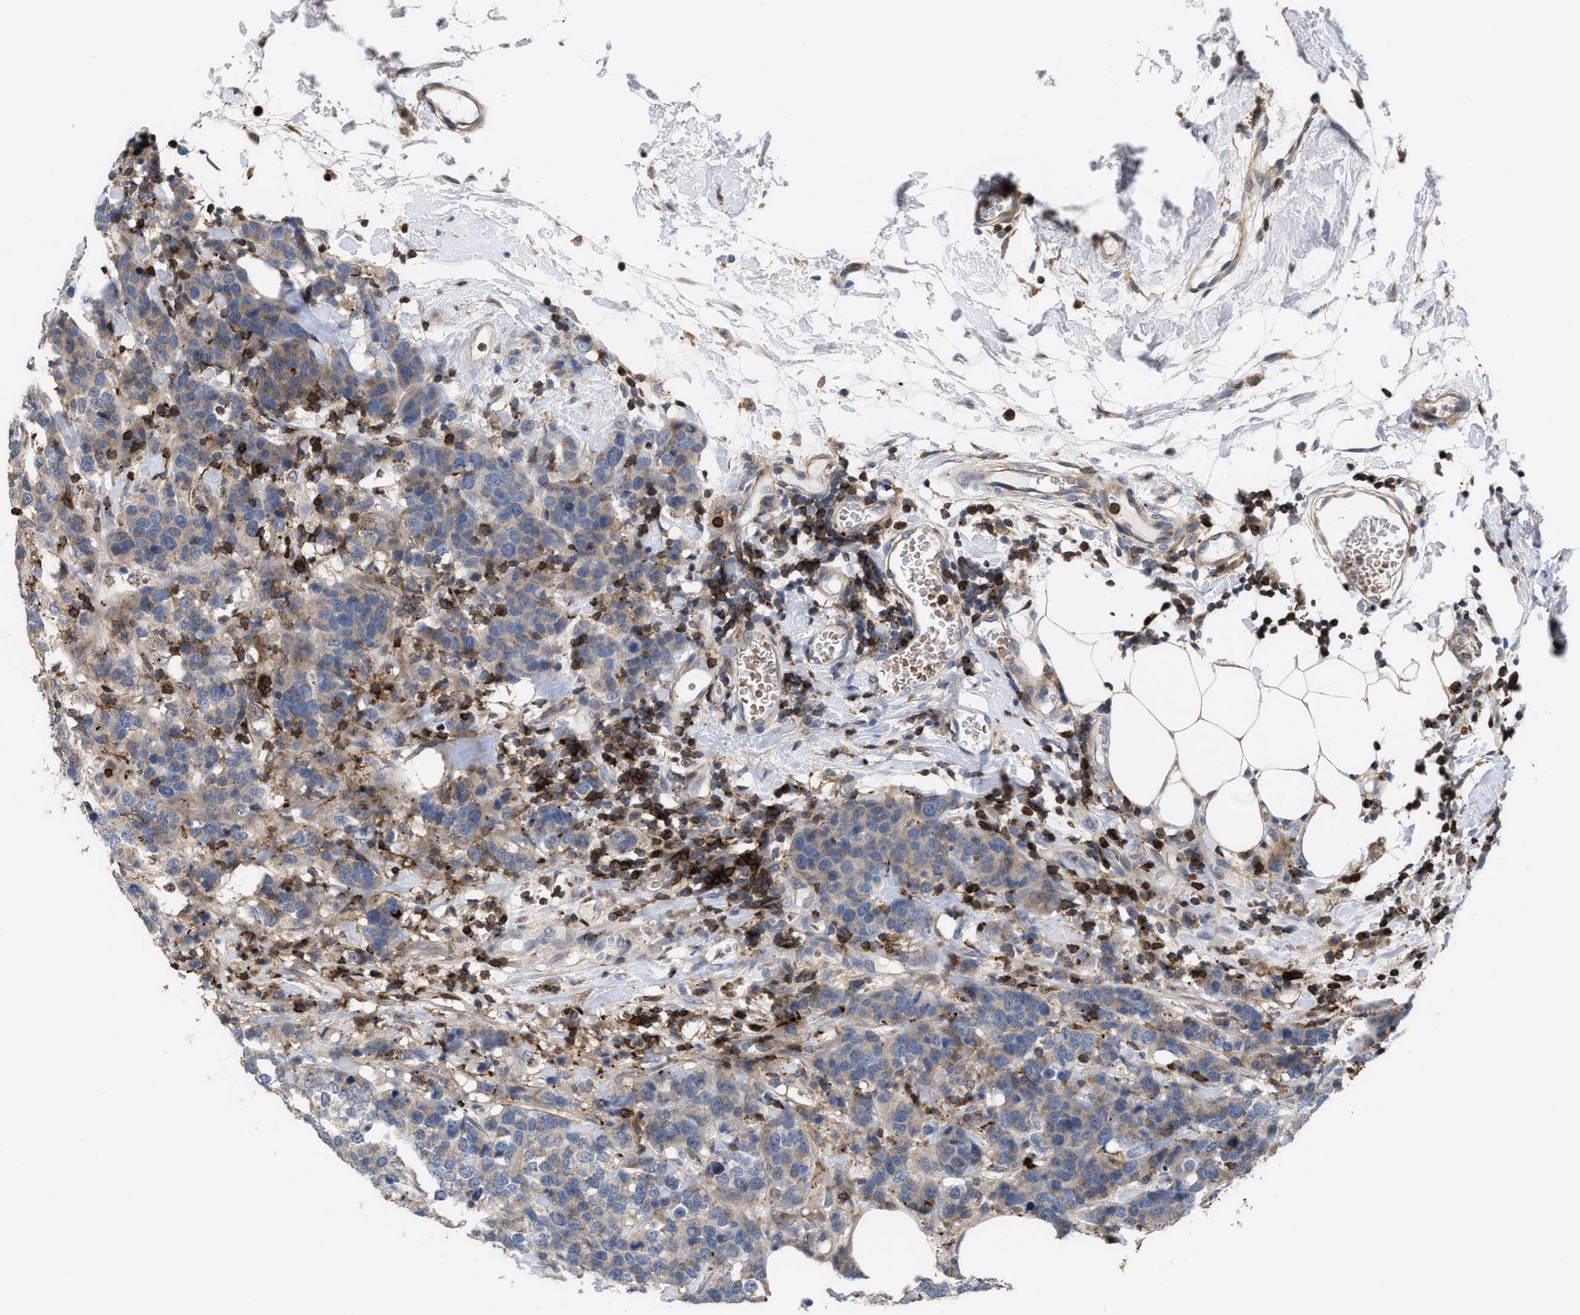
{"staining": {"intensity": "weak", "quantity": "25%-75%", "location": "cytoplasmic/membranous"}, "tissue": "breast cancer", "cell_type": "Tumor cells", "image_type": "cancer", "snomed": [{"axis": "morphology", "description": "Lobular carcinoma"}, {"axis": "topography", "description": "Breast"}], "caption": "Breast cancer tissue reveals weak cytoplasmic/membranous staining in approximately 25%-75% of tumor cells", "gene": "PTPRE", "patient": {"sex": "female", "age": 59}}